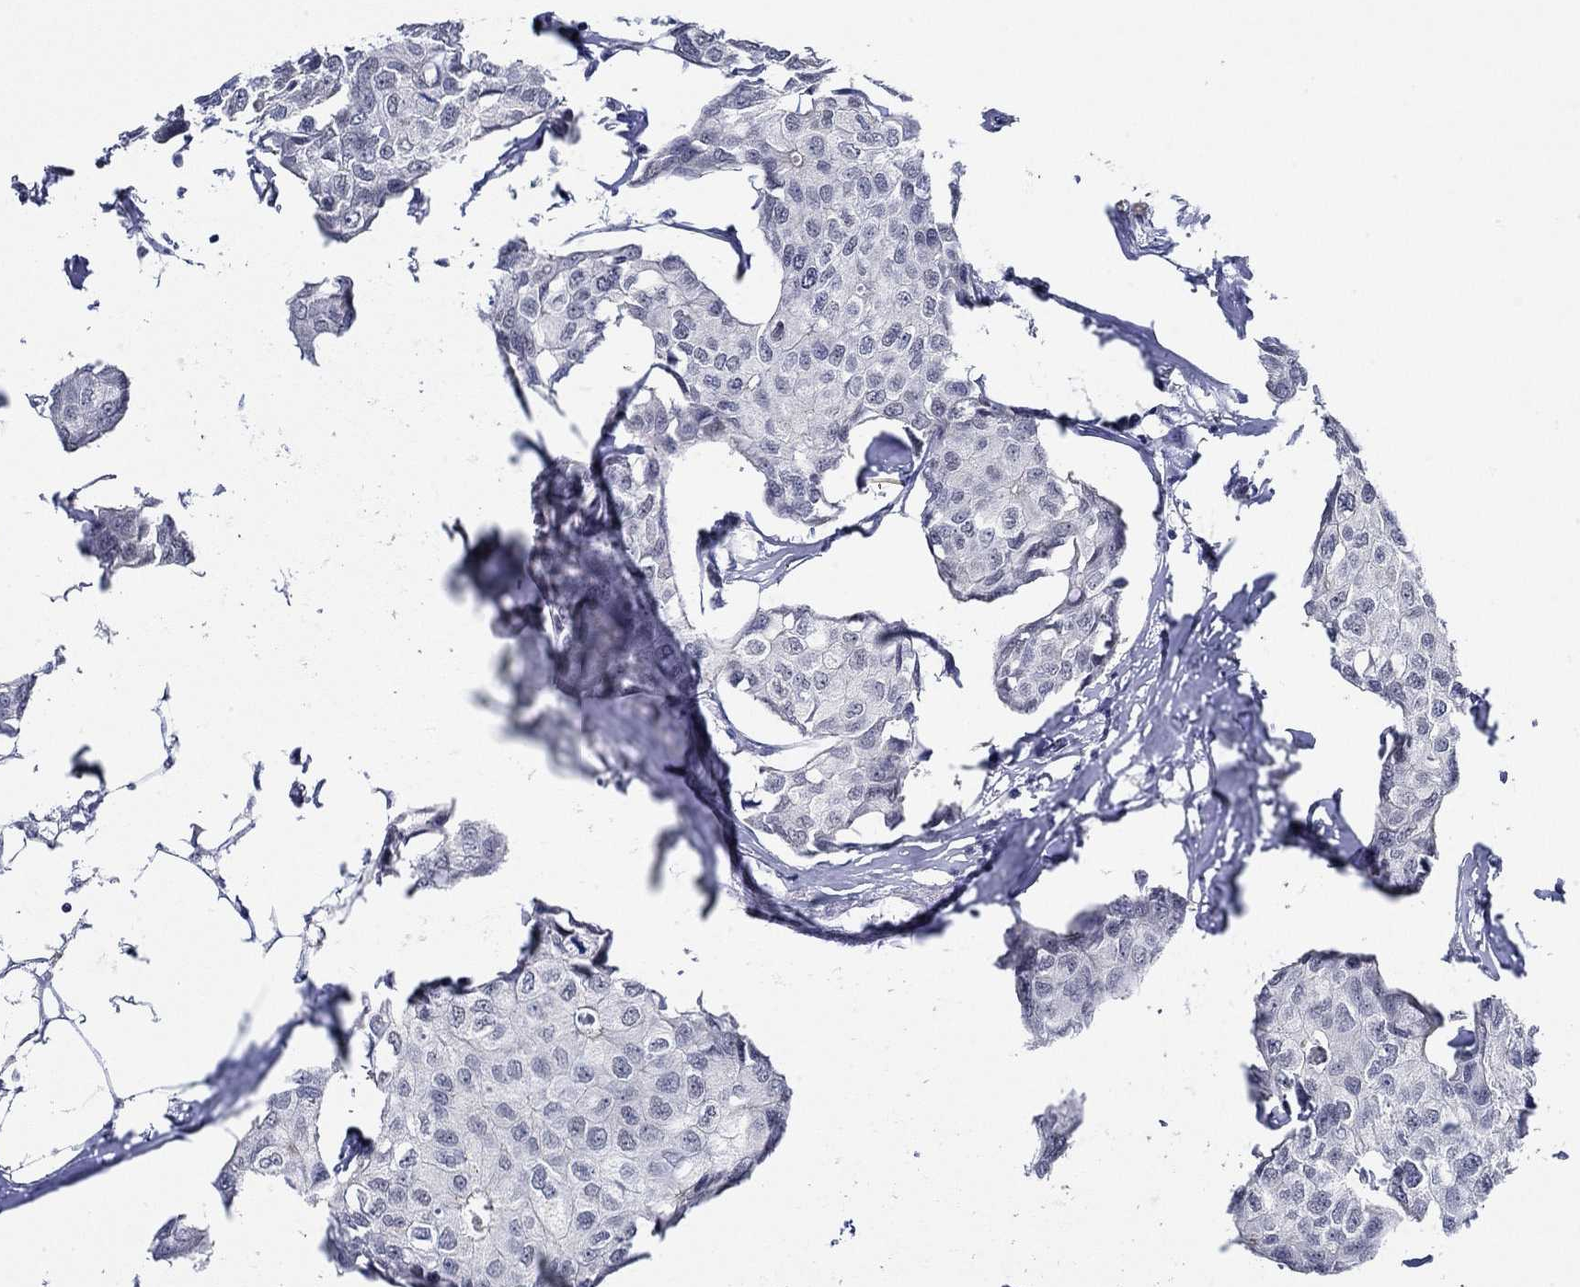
{"staining": {"intensity": "negative", "quantity": "none", "location": "none"}, "tissue": "breast cancer", "cell_type": "Tumor cells", "image_type": "cancer", "snomed": [{"axis": "morphology", "description": "Duct carcinoma"}, {"axis": "topography", "description": "Breast"}], "caption": "Intraductal carcinoma (breast) was stained to show a protein in brown. There is no significant staining in tumor cells. (Immunohistochemistry, brightfield microscopy, high magnification).", "gene": "SLC34A1", "patient": {"sex": "female", "age": 80}}